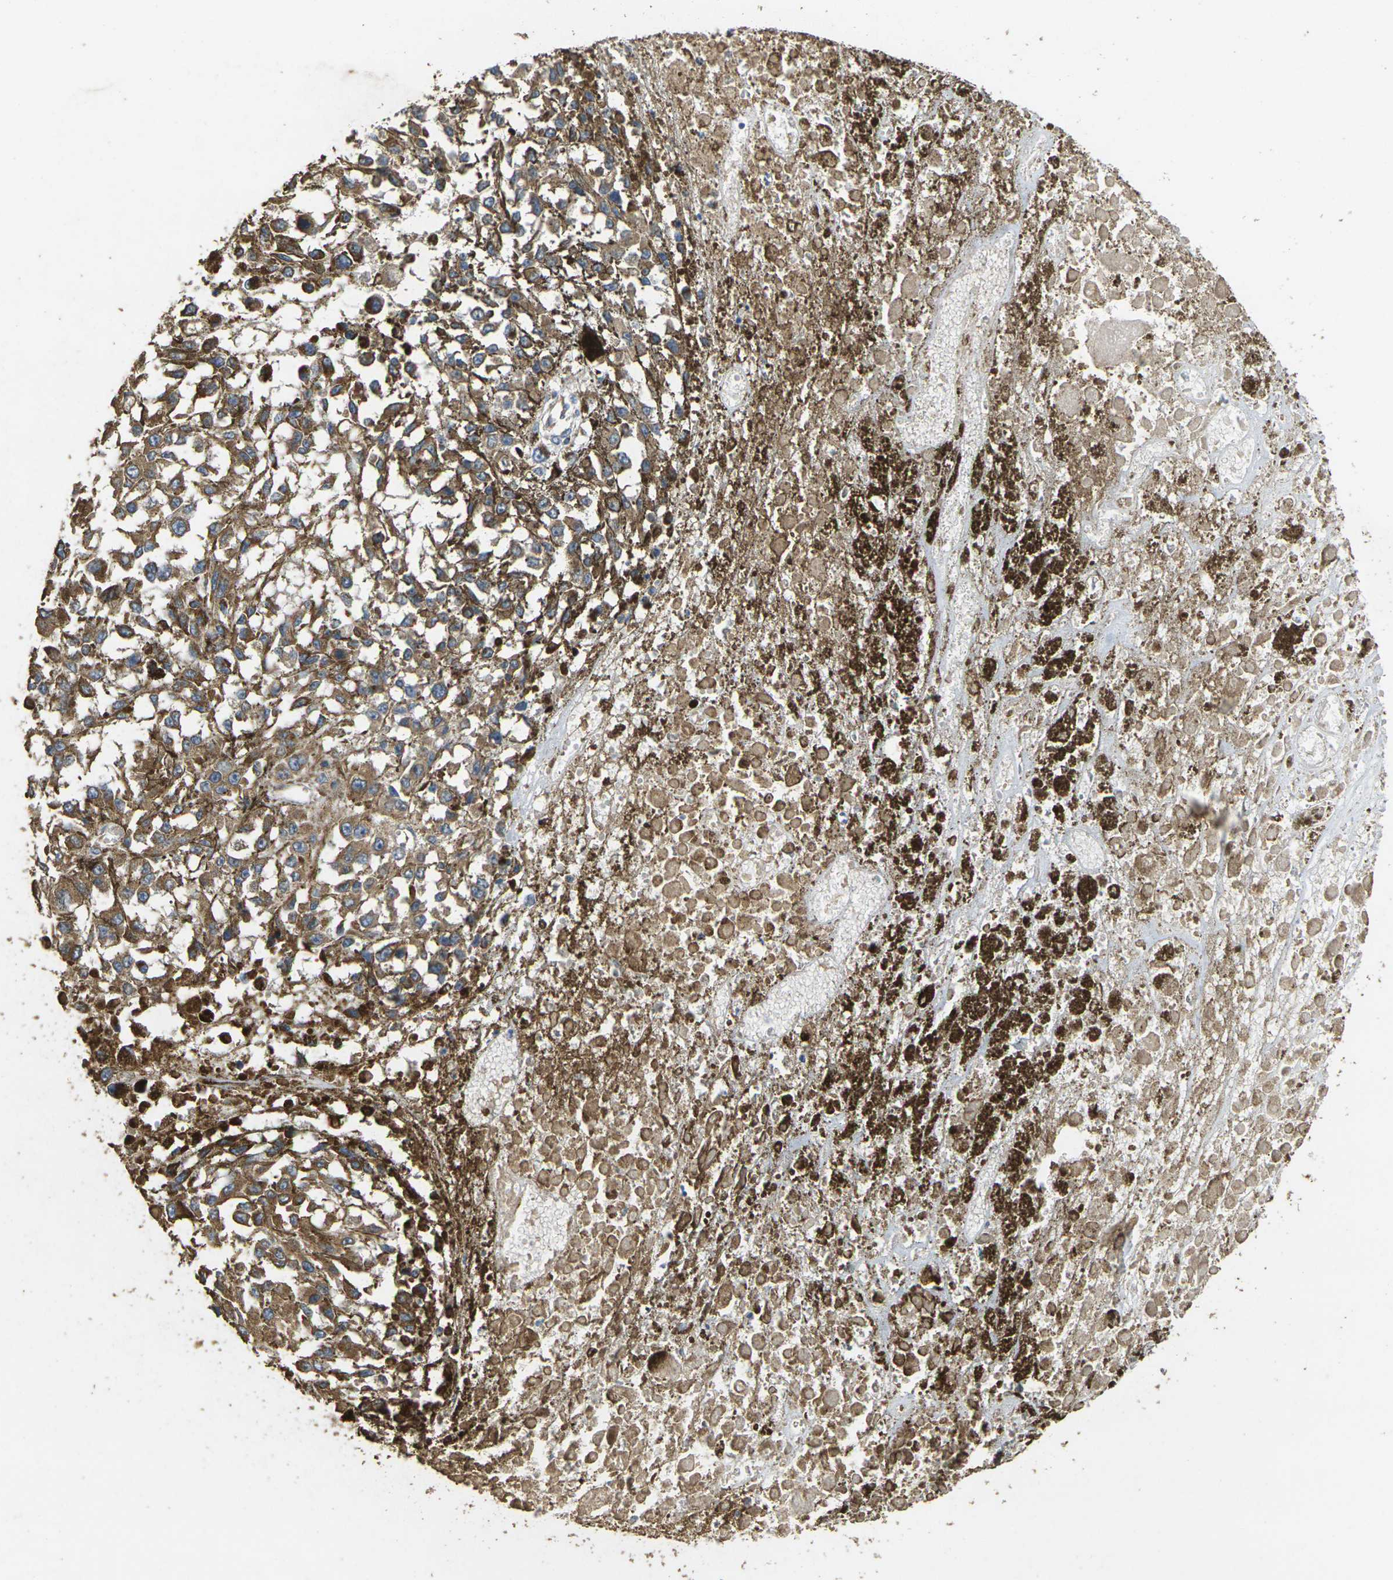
{"staining": {"intensity": "moderate", "quantity": ">75%", "location": "cytoplasmic/membranous"}, "tissue": "melanoma", "cell_type": "Tumor cells", "image_type": "cancer", "snomed": [{"axis": "morphology", "description": "Malignant melanoma, Metastatic site"}, {"axis": "topography", "description": "Lymph node"}], "caption": "Human malignant melanoma (metastatic site) stained with a brown dye exhibits moderate cytoplasmic/membranous positive expression in about >75% of tumor cells.", "gene": "MAPK11", "patient": {"sex": "male", "age": 59}}